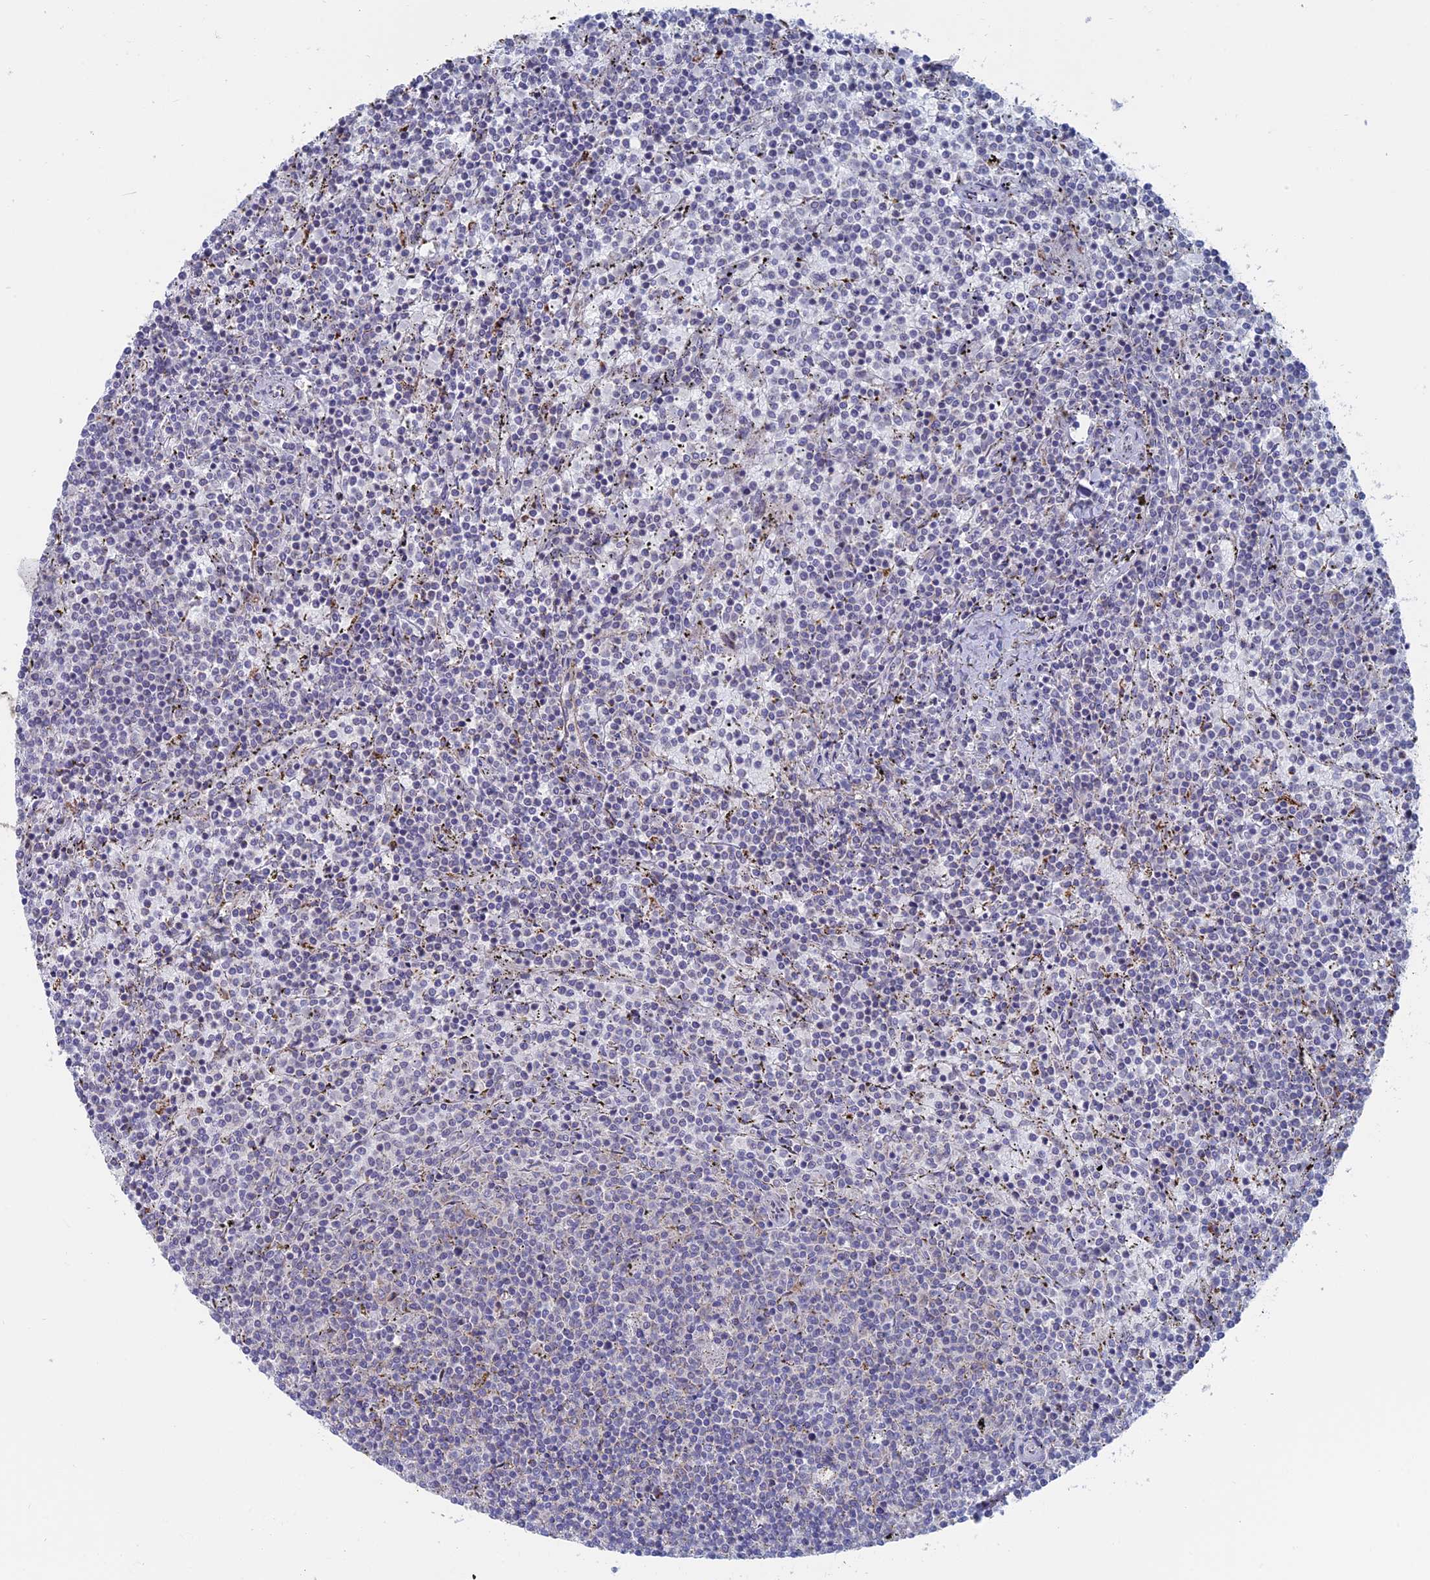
{"staining": {"intensity": "negative", "quantity": "none", "location": "none"}, "tissue": "lymphoma", "cell_type": "Tumor cells", "image_type": "cancer", "snomed": [{"axis": "morphology", "description": "Malignant lymphoma, non-Hodgkin's type, Low grade"}, {"axis": "topography", "description": "Spleen"}], "caption": "High power microscopy micrograph of an immunohistochemistry micrograph of lymphoma, revealing no significant expression in tumor cells.", "gene": "TBC1D30", "patient": {"sex": "female", "age": 50}}